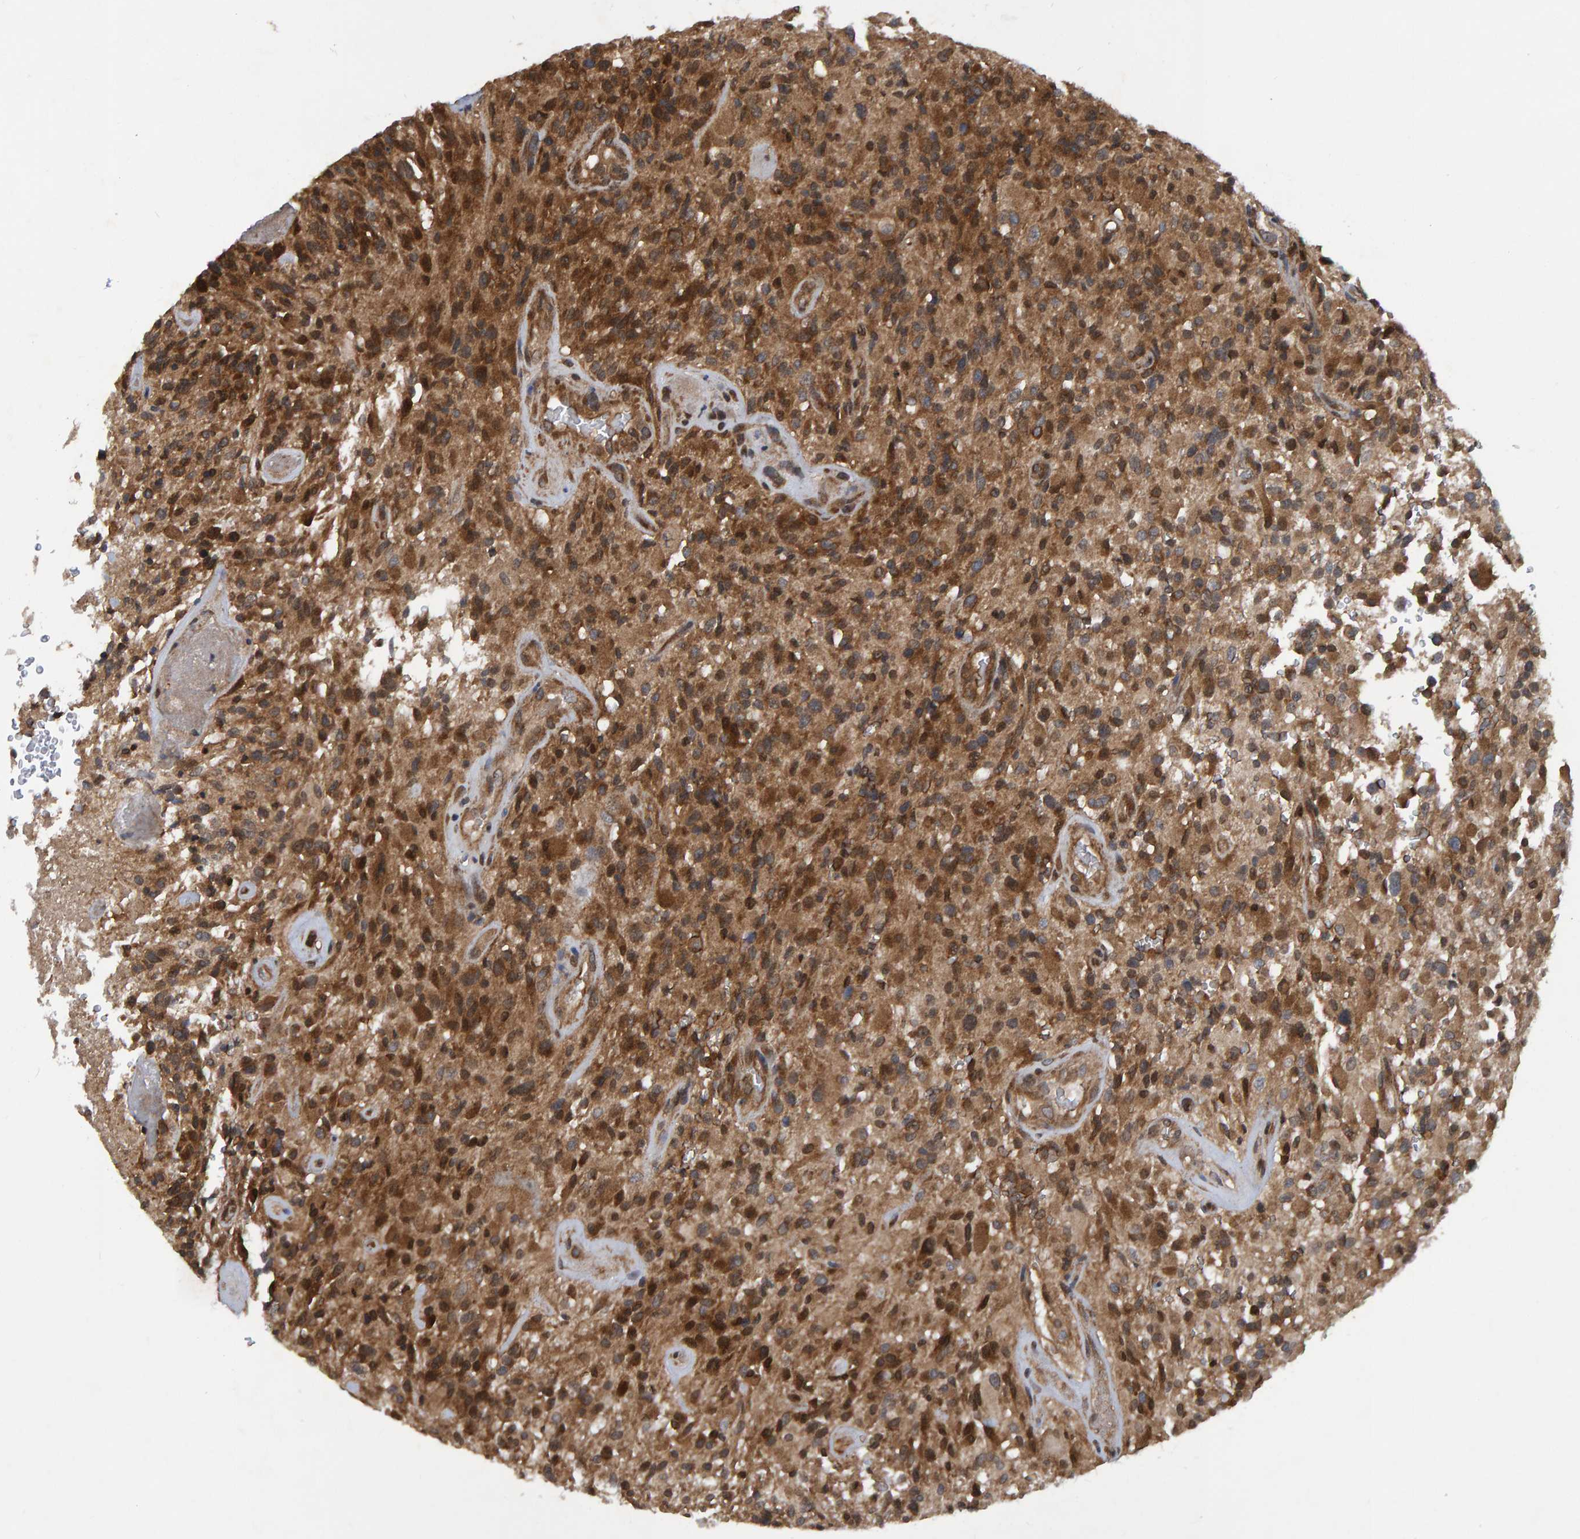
{"staining": {"intensity": "moderate", "quantity": ">75%", "location": "cytoplasmic/membranous"}, "tissue": "glioma", "cell_type": "Tumor cells", "image_type": "cancer", "snomed": [{"axis": "morphology", "description": "Glioma, malignant, High grade"}, {"axis": "topography", "description": "Brain"}], "caption": "An immunohistochemistry photomicrograph of neoplastic tissue is shown. Protein staining in brown labels moderate cytoplasmic/membranous positivity in malignant glioma (high-grade) within tumor cells. The staining is performed using DAB (3,3'-diaminobenzidine) brown chromogen to label protein expression. The nuclei are counter-stained blue using hematoxylin.", "gene": "GAB2", "patient": {"sex": "male", "age": 71}}